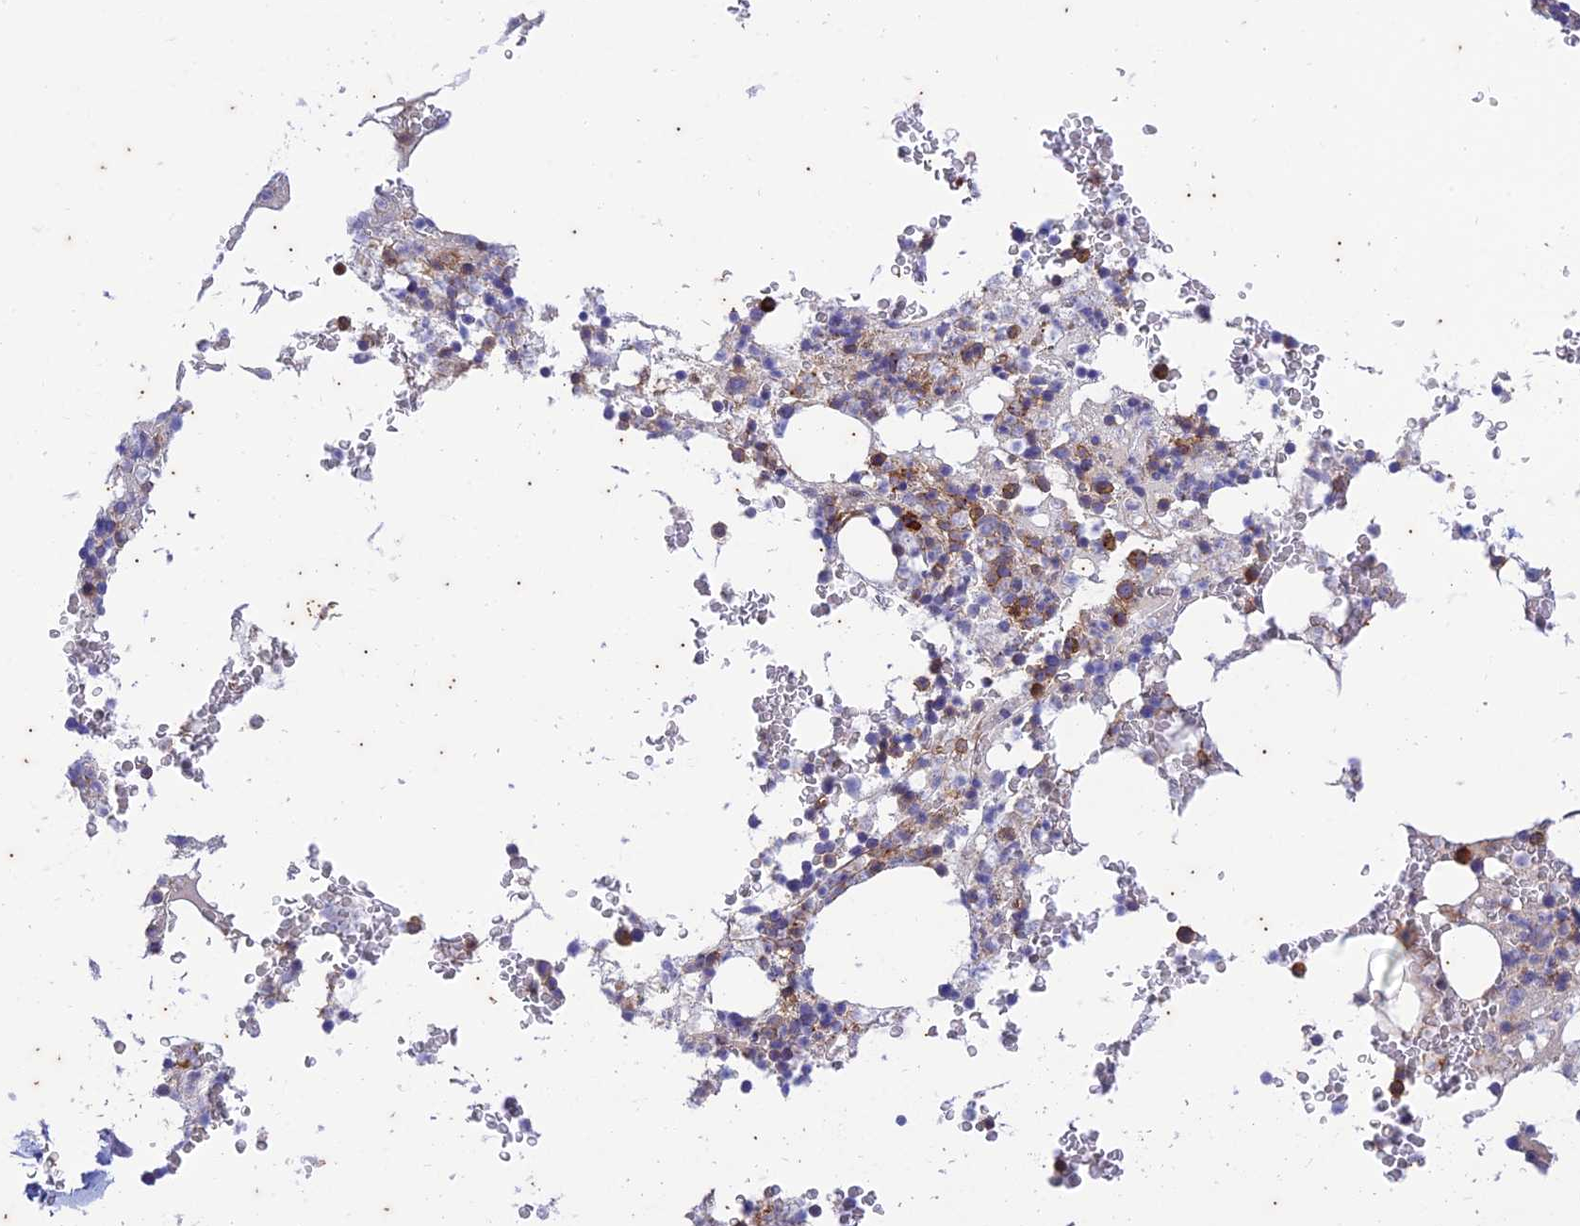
{"staining": {"intensity": "moderate", "quantity": "<25%", "location": "cytoplasmic/membranous"}, "tissue": "bone marrow", "cell_type": "Hematopoietic cells", "image_type": "normal", "snomed": [{"axis": "morphology", "description": "Normal tissue, NOS"}, {"axis": "topography", "description": "Bone marrow"}], "caption": "Protein expression analysis of benign bone marrow exhibits moderate cytoplasmic/membranous expression in approximately <25% of hematopoietic cells.", "gene": "PIMREG", "patient": {"sex": "male", "age": 58}}